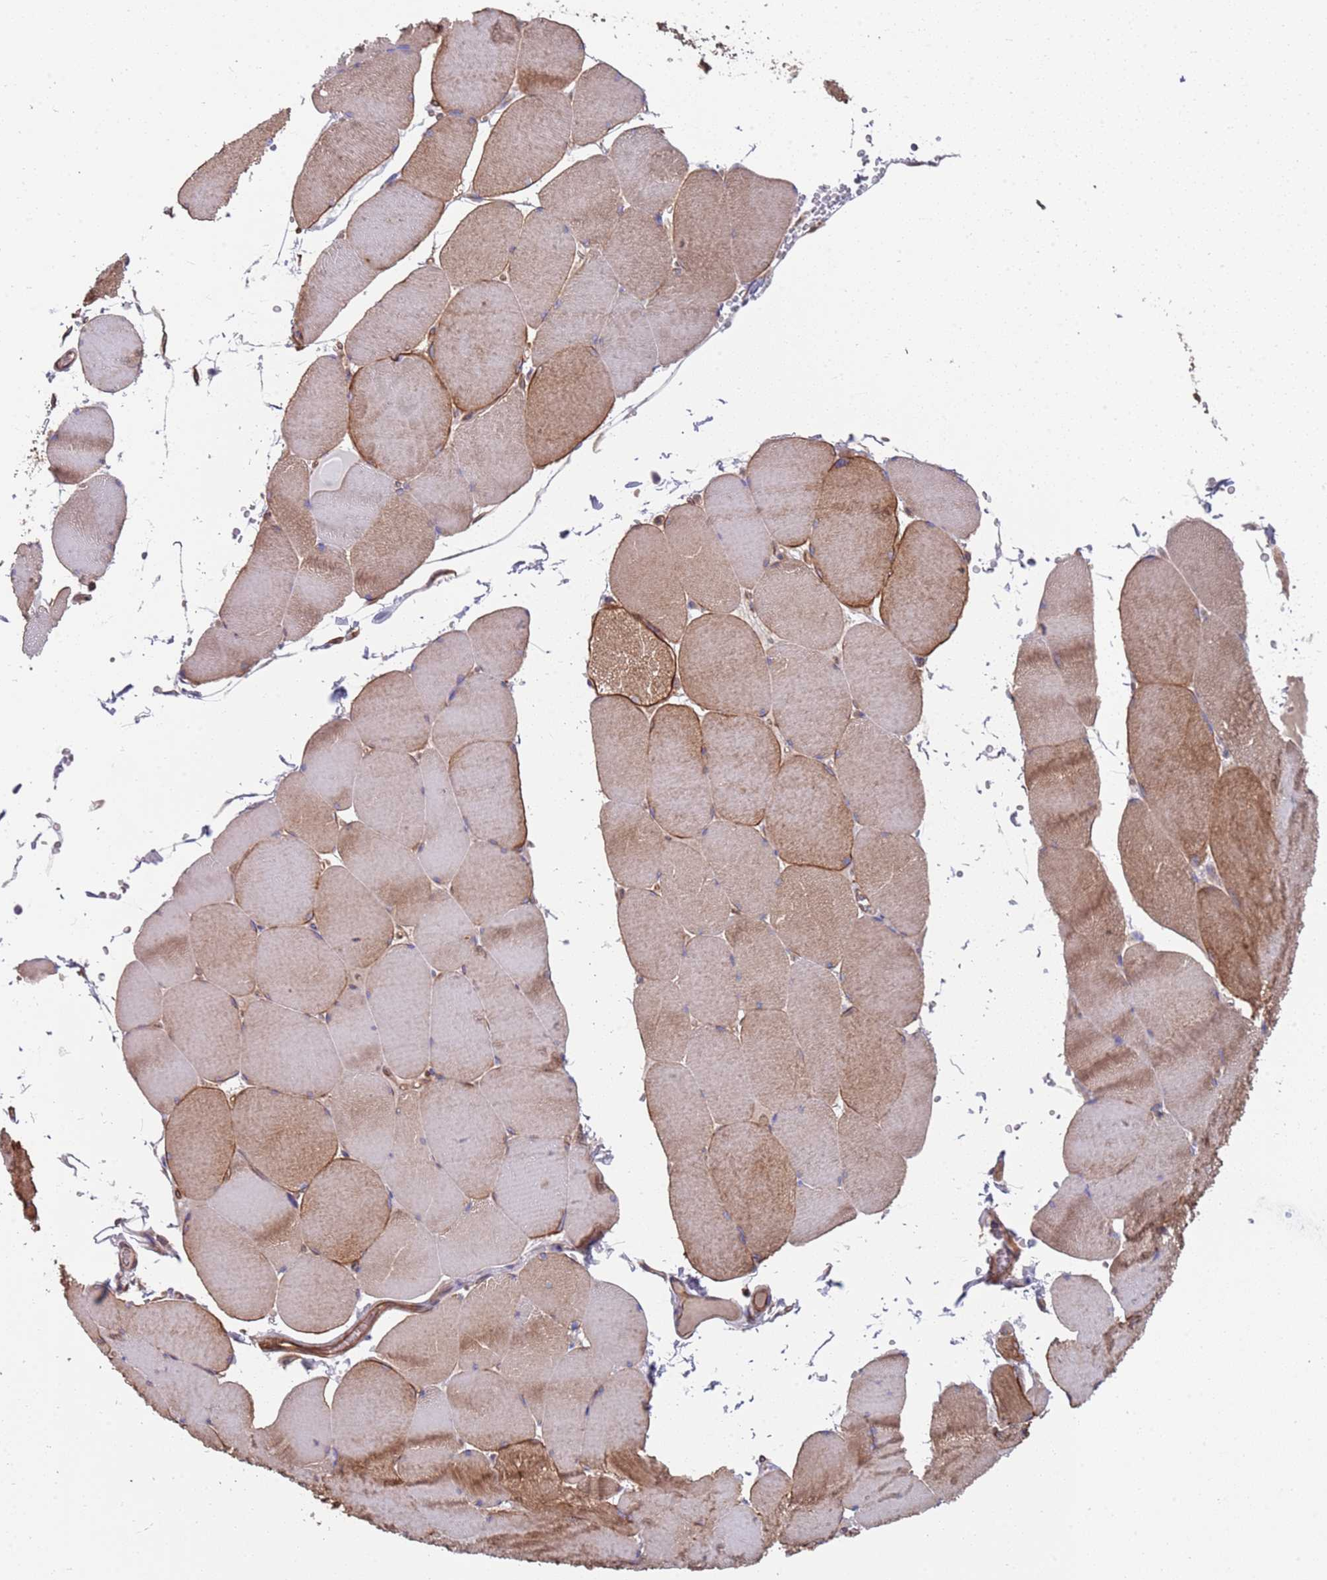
{"staining": {"intensity": "moderate", "quantity": ">75%", "location": "cytoplasmic/membranous"}, "tissue": "skeletal muscle", "cell_type": "Myocytes", "image_type": "normal", "snomed": [{"axis": "morphology", "description": "Normal tissue, NOS"}, {"axis": "topography", "description": "Skeletal muscle"}, {"axis": "topography", "description": "Head-Neck"}], "caption": "An image of human skeletal muscle stained for a protein displays moderate cytoplasmic/membranous brown staining in myocytes. (DAB (3,3'-diaminobenzidine) = brown stain, brightfield microscopy at high magnification).", "gene": "JAKMIP2", "patient": {"sex": "male", "age": 66}}